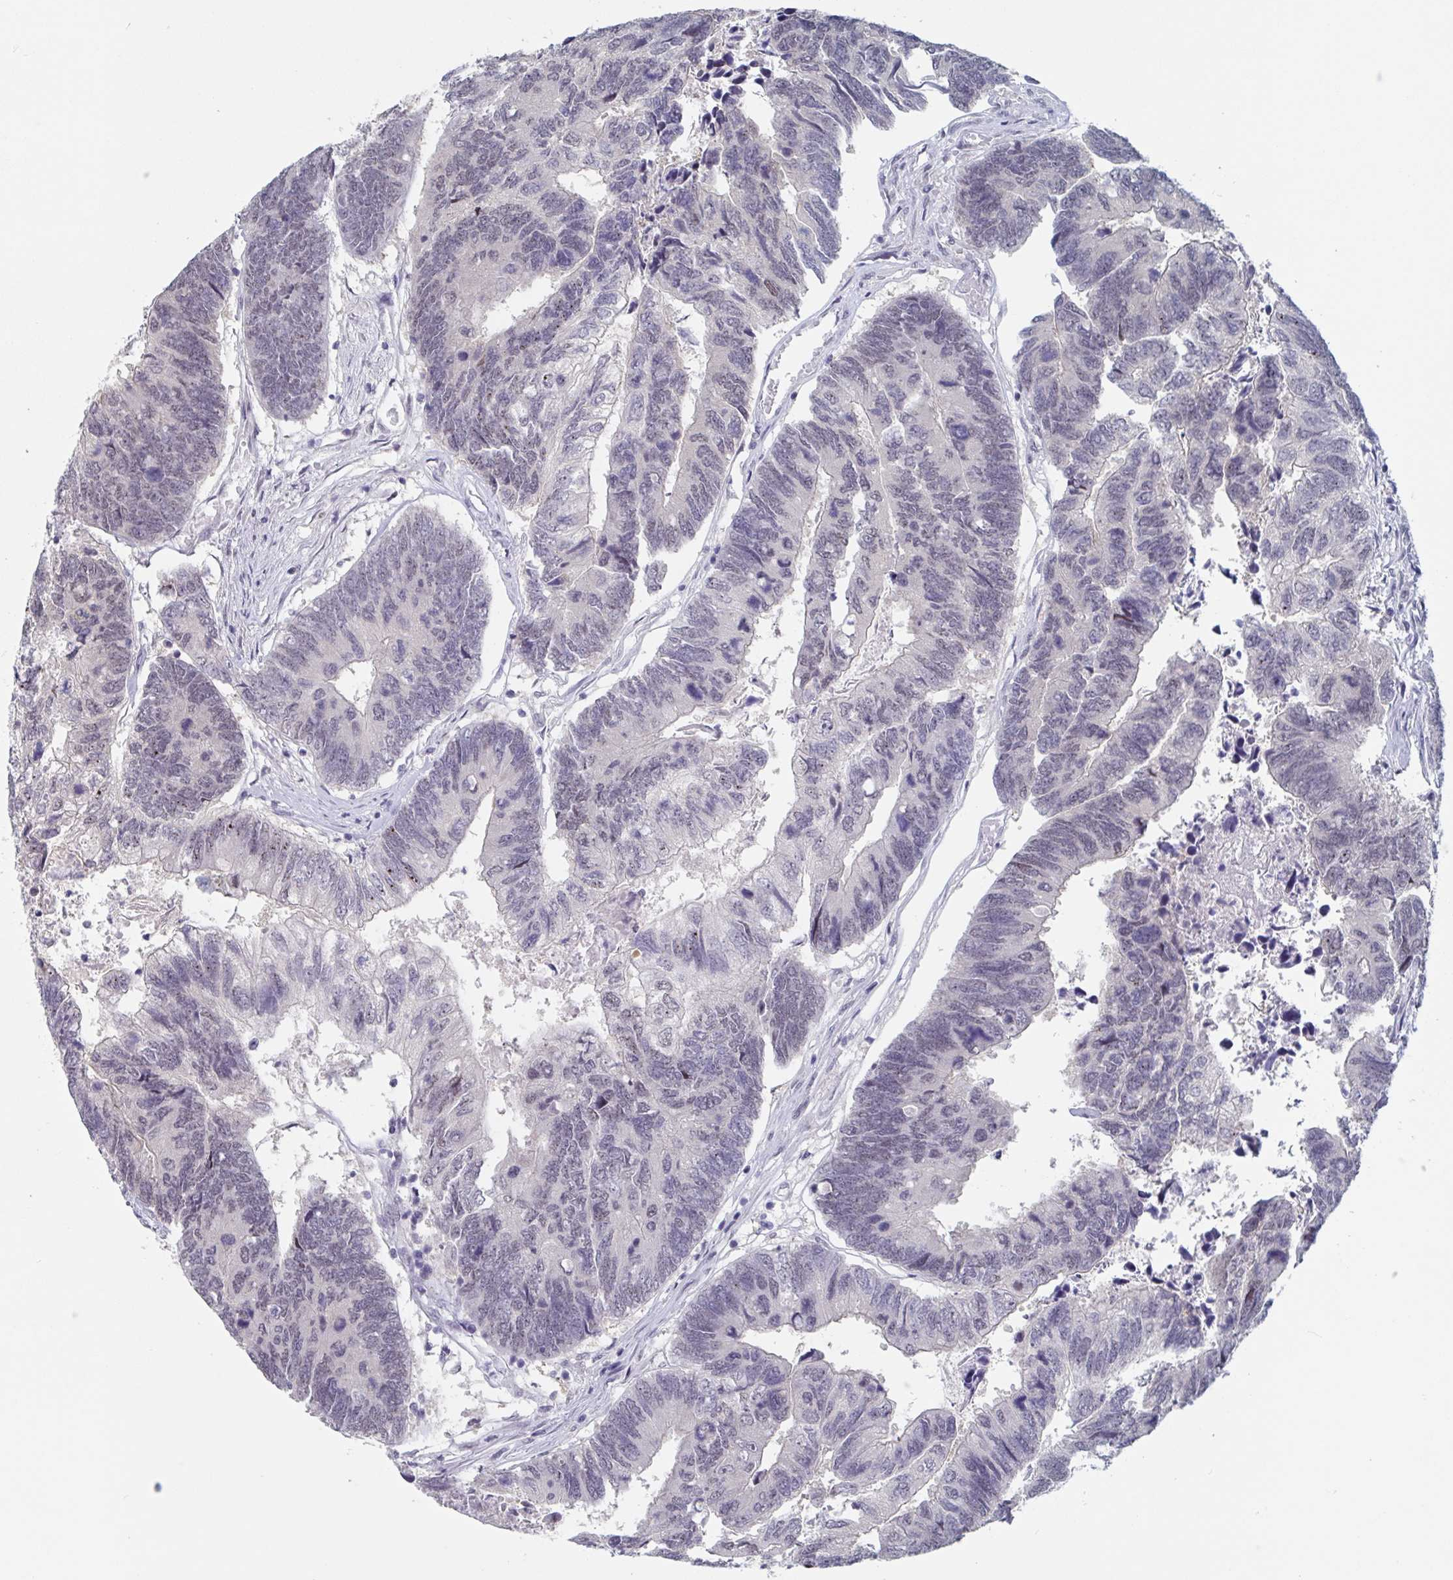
{"staining": {"intensity": "weak", "quantity": "<25%", "location": "nuclear"}, "tissue": "colorectal cancer", "cell_type": "Tumor cells", "image_type": "cancer", "snomed": [{"axis": "morphology", "description": "Adenocarcinoma, NOS"}, {"axis": "topography", "description": "Colon"}], "caption": "Image shows no protein staining in tumor cells of colorectal cancer (adenocarcinoma) tissue.", "gene": "KDM4D", "patient": {"sex": "female", "age": 67}}